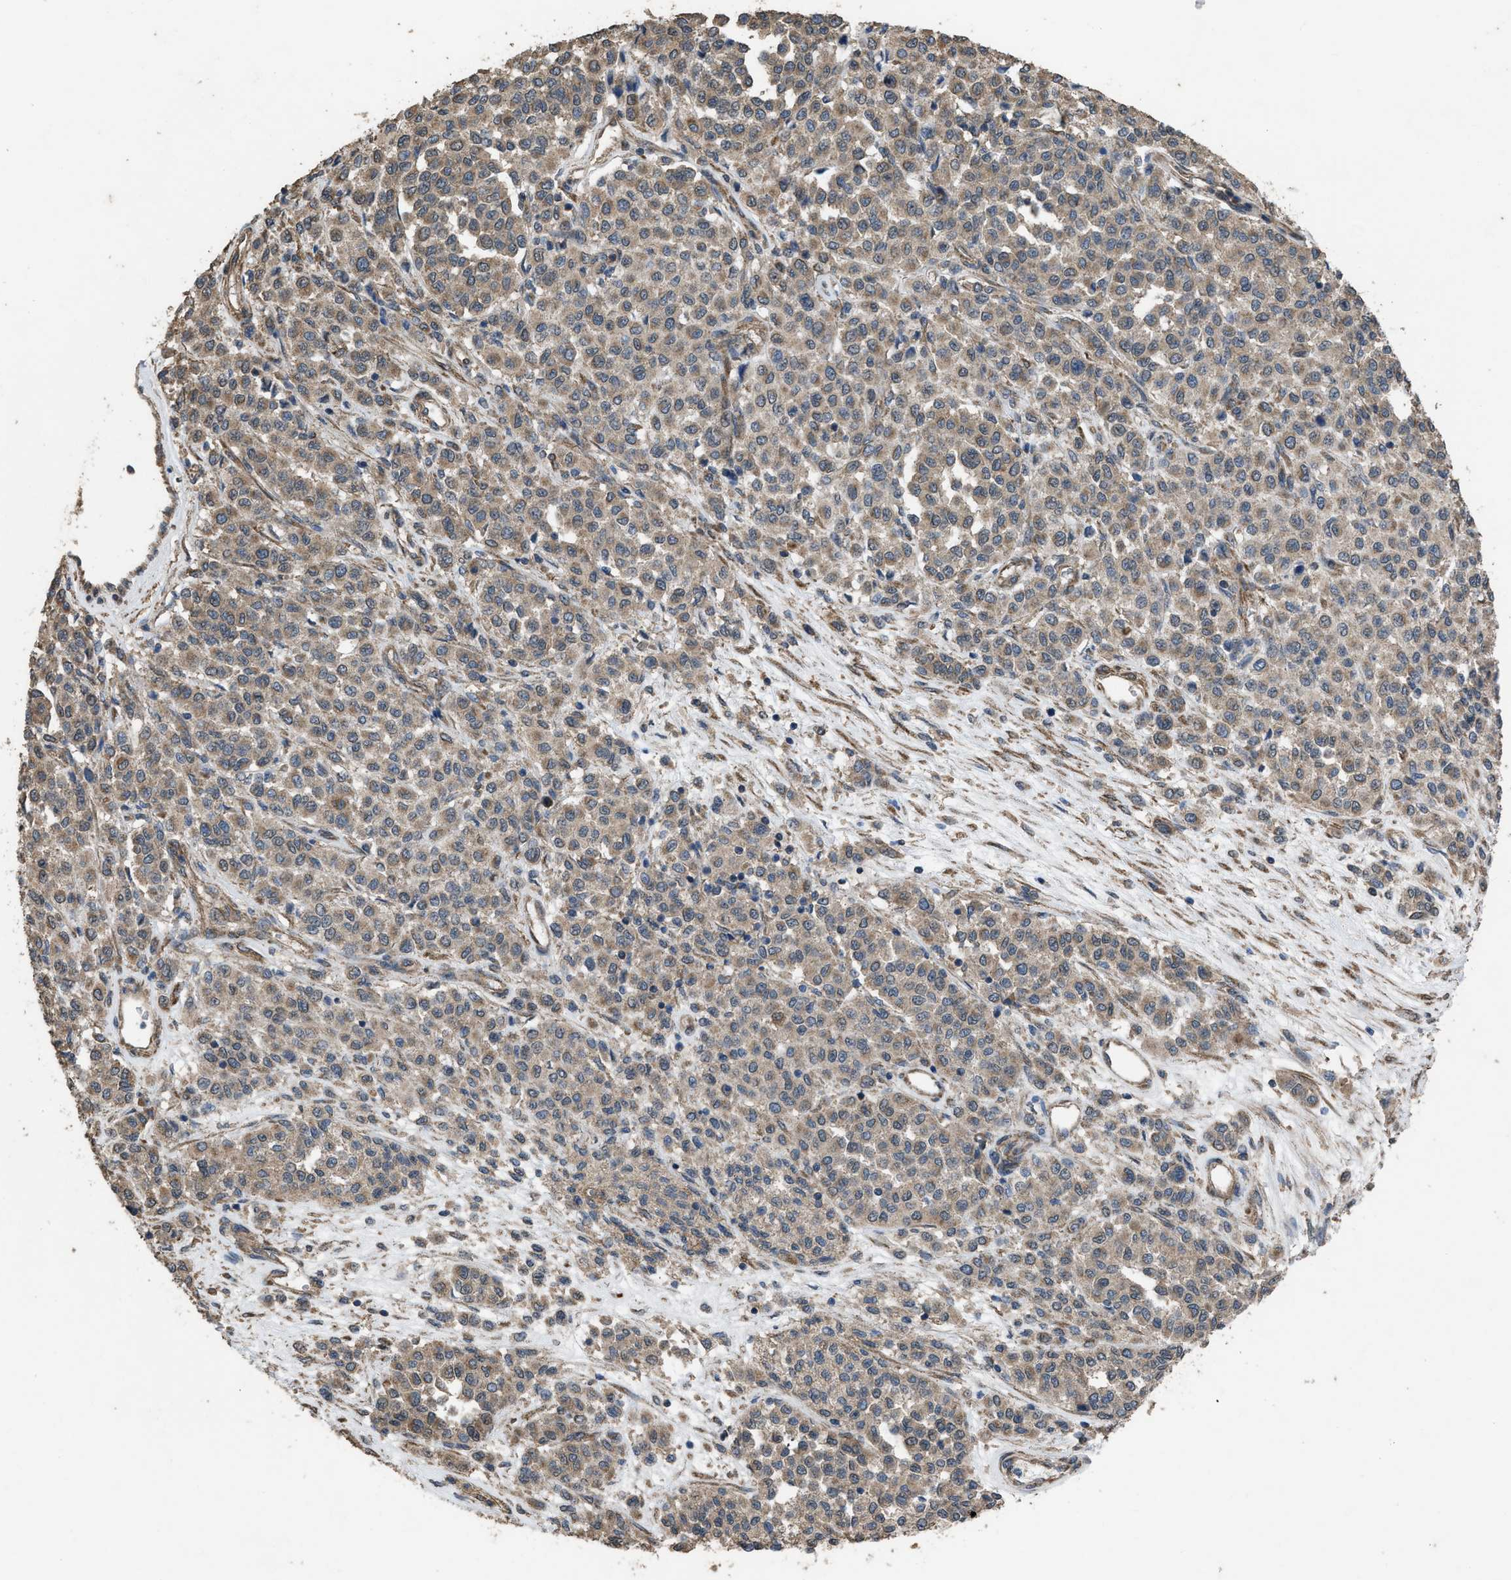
{"staining": {"intensity": "weak", "quantity": ">75%", "location": "cytoplasmic/membranous"}, "tissue": "melanoma", "cell_type": "Tumor cells", "image_type": "cancer", "snomed": [{"axis": "morphology", "description": "Malignant melanoma, Metastatic site"}, {"axis": "topography", "description": "Pancreas"}], "caption": "Weak cytoplasmic/membranous expression is present in about >75% of tumor cells in melanoma. (Brightfield microscopy of DAB IHC at high magnification).", "gene": "ARL6", "patient": {"sex": "female", "age": 30}}